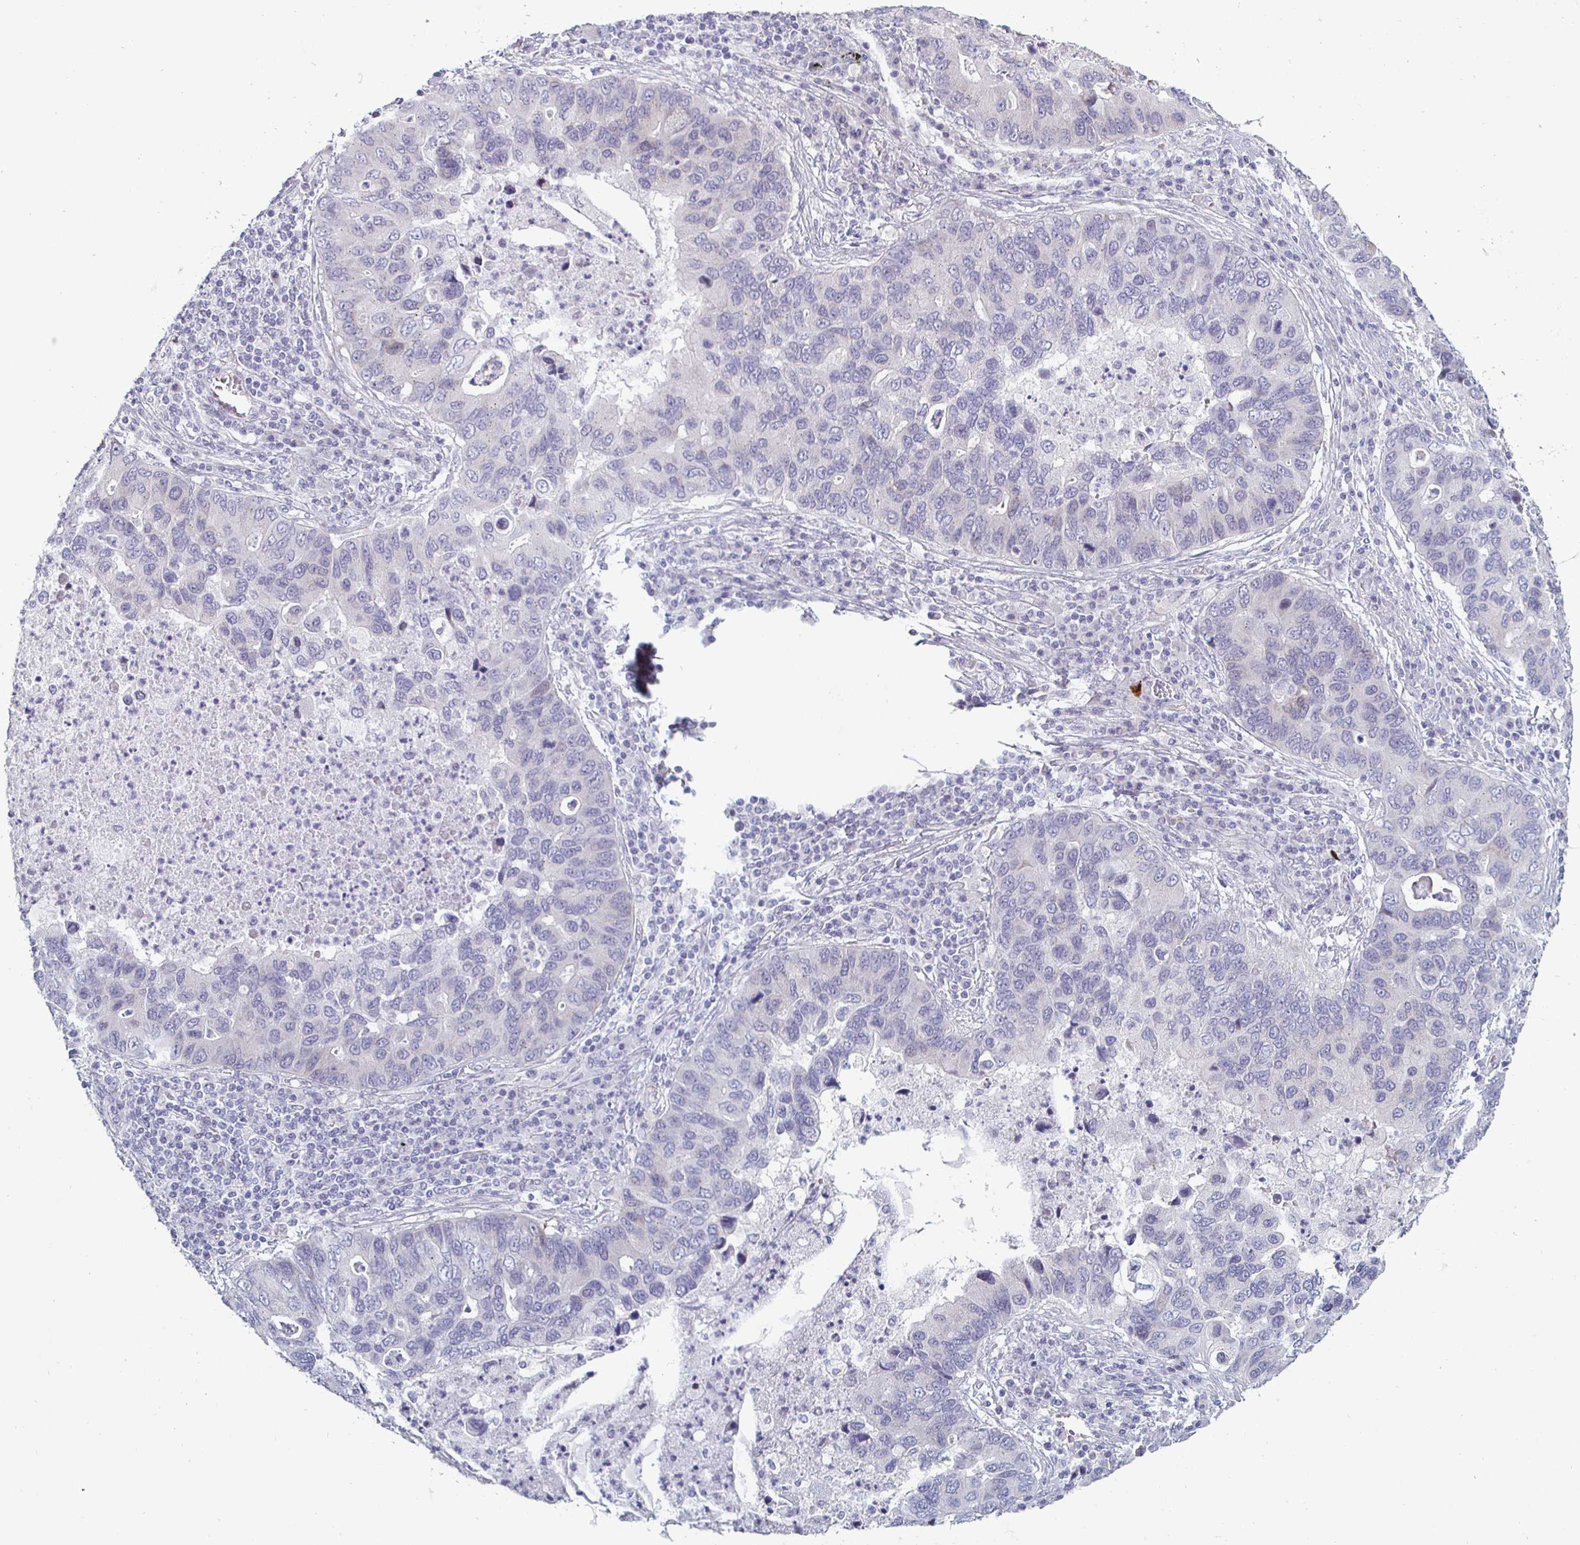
{"staining": {"intensity": "negative", "quantity": "none", "location": "none"}, "tissue": "lung cancer", "cell_type": "Tumor cells", "image_type": "cancer", "snomed": [{"axis": "morphology", "description": "Adenocarcinoma, NOS"}, {"axis": "morphology", "description": "Adenocarcinoma, metastatic, NOS"}, {"axis": "topography", "description": "Lymph node"}, {"axis": "topography", "description": "Lung"}], "caption": "Image shows no significant protein staining in tumor cells of lung metastatic adenocarcinoma.", "gene": "DMRTB1", "patient": {"sex": "female", "age": 54}}